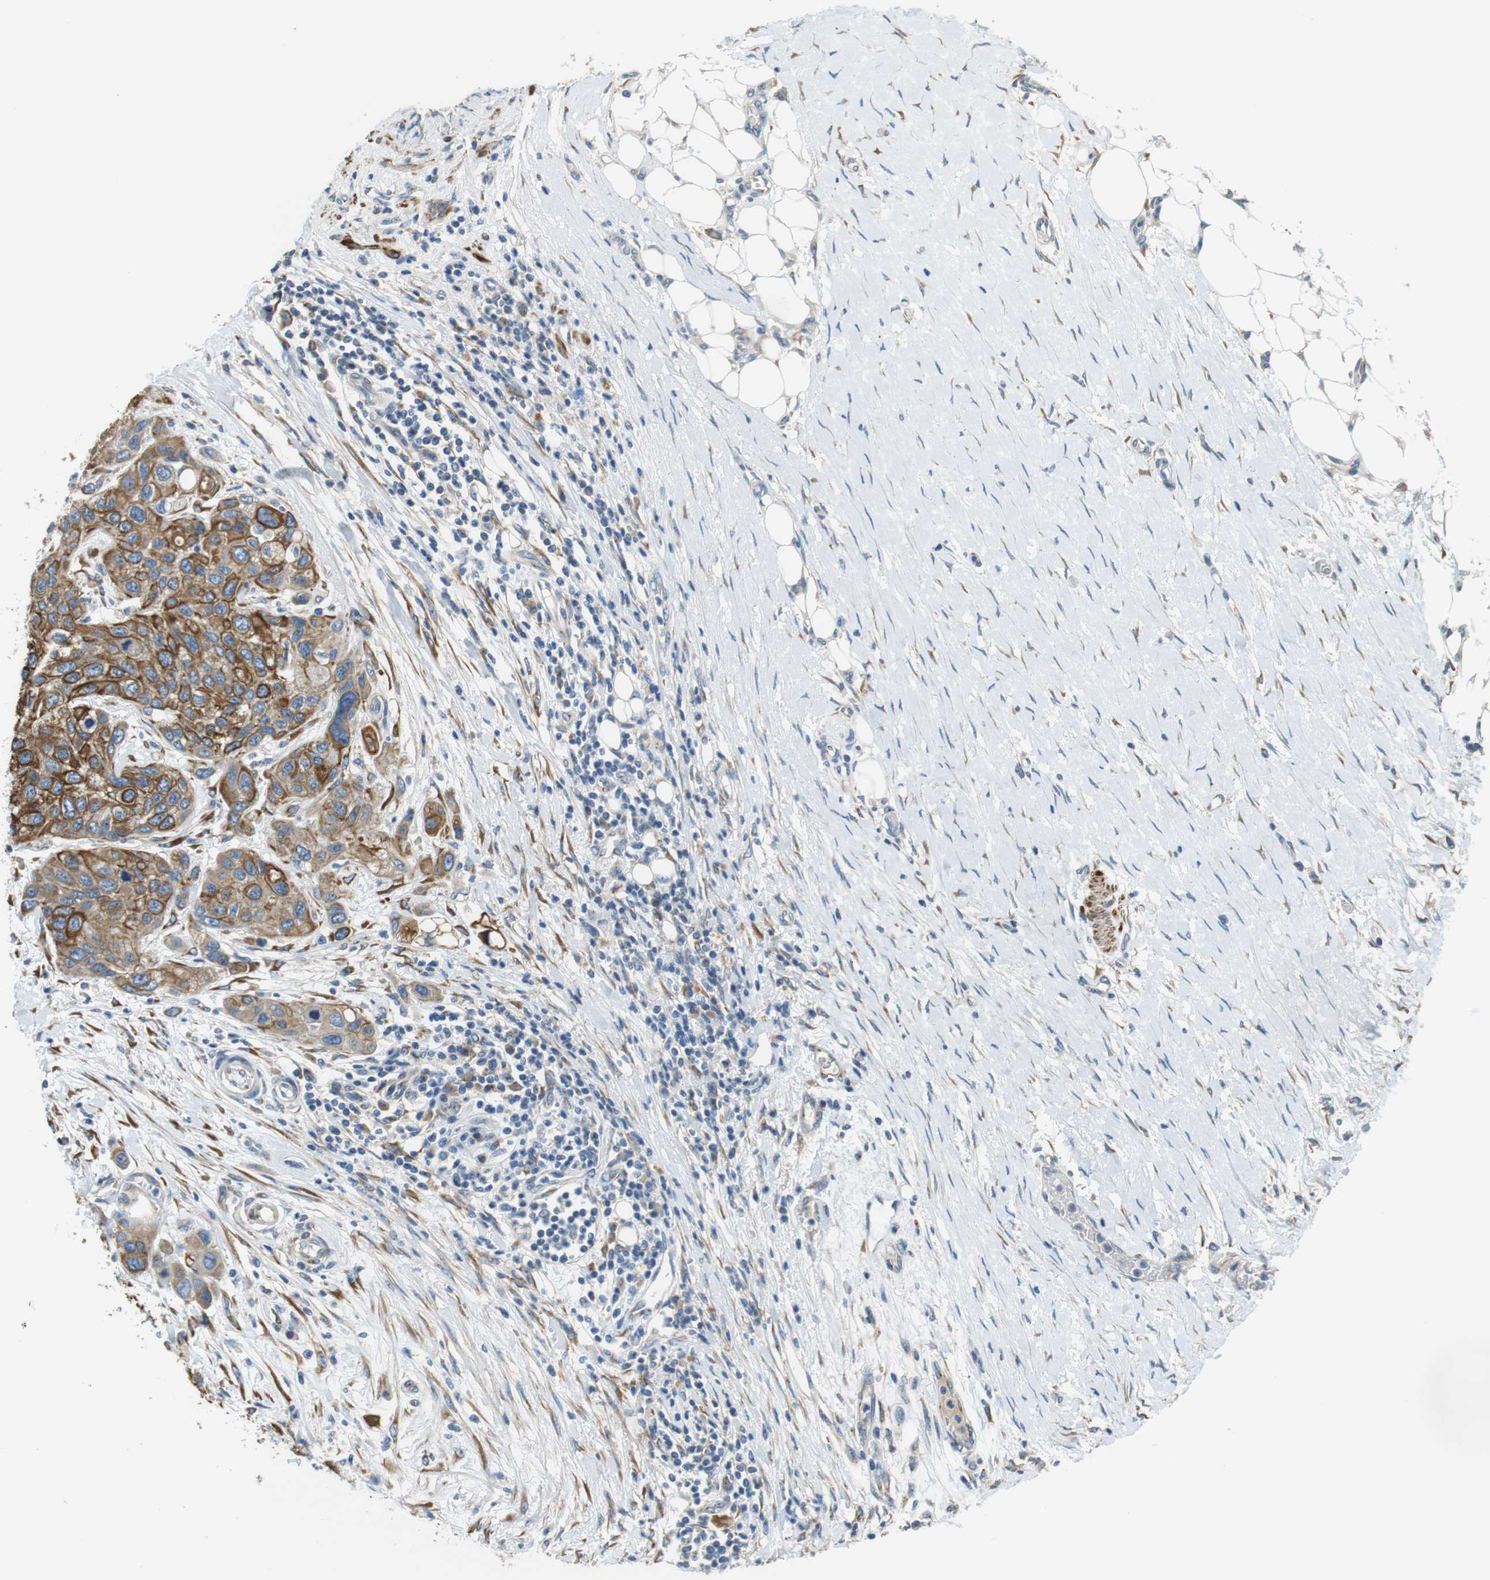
{"staining": {"intensity": "moderate", "quantity": ">75%", "location": "cytoplasmic/membranous"}, "tissue": "urothelial cancer", "cell_type": "Tumor cells", "image_type": "cancer", "snomed": [{"axis": "morphology", "description": "Urothelial carcinoma, High grade"}, {"axis": "topography", "description": "Urinary bladder"}], "caption": "A brown stain labels moderate cytoplasmic/membranous expression of a protein in human urothelial carcinoma (high-grade) tumor cells. (DAB IHC with brightfield microscopy, high magnification).", "gene": "UNC5CL", "patient": {"sex": "female", "age": 56}}